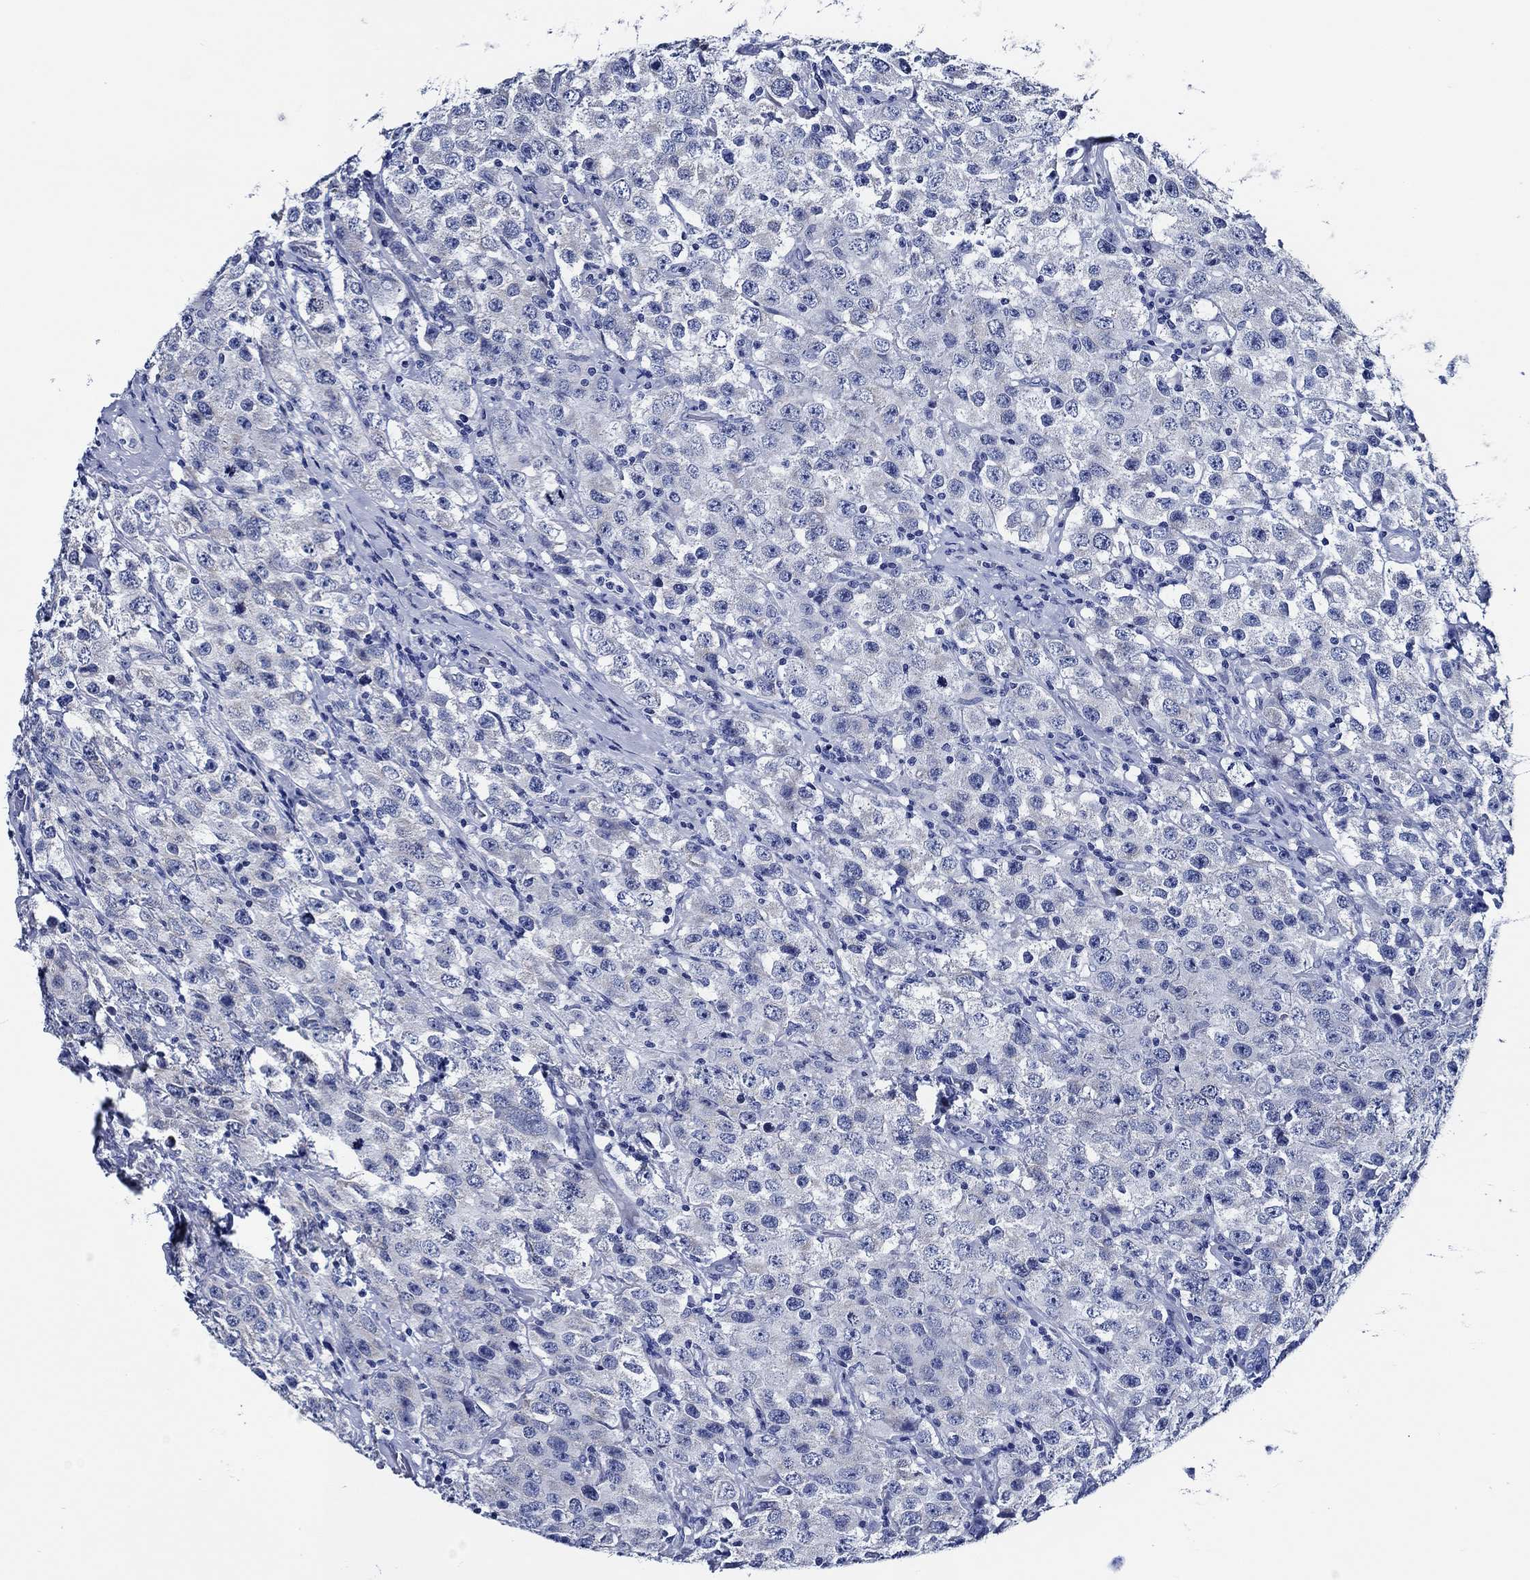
{"staining": {"intensity": "negative", "quantity": "none", "location": "none"}, "tissue": "testis cancer", "cell_type": "Tumor cells", "image_type": "cancer", "snomed": [{"axis": "morphology", "description": "Seminoma, NOS"}, {"axis": "topography", "description": "Testis"}], "caption": "The image exhibits no staining of tumor cells in testis seminoma. Nuclei are stained in blue.", "gene": "WDR62", "patient": {"sex": "male", "age": 52}}